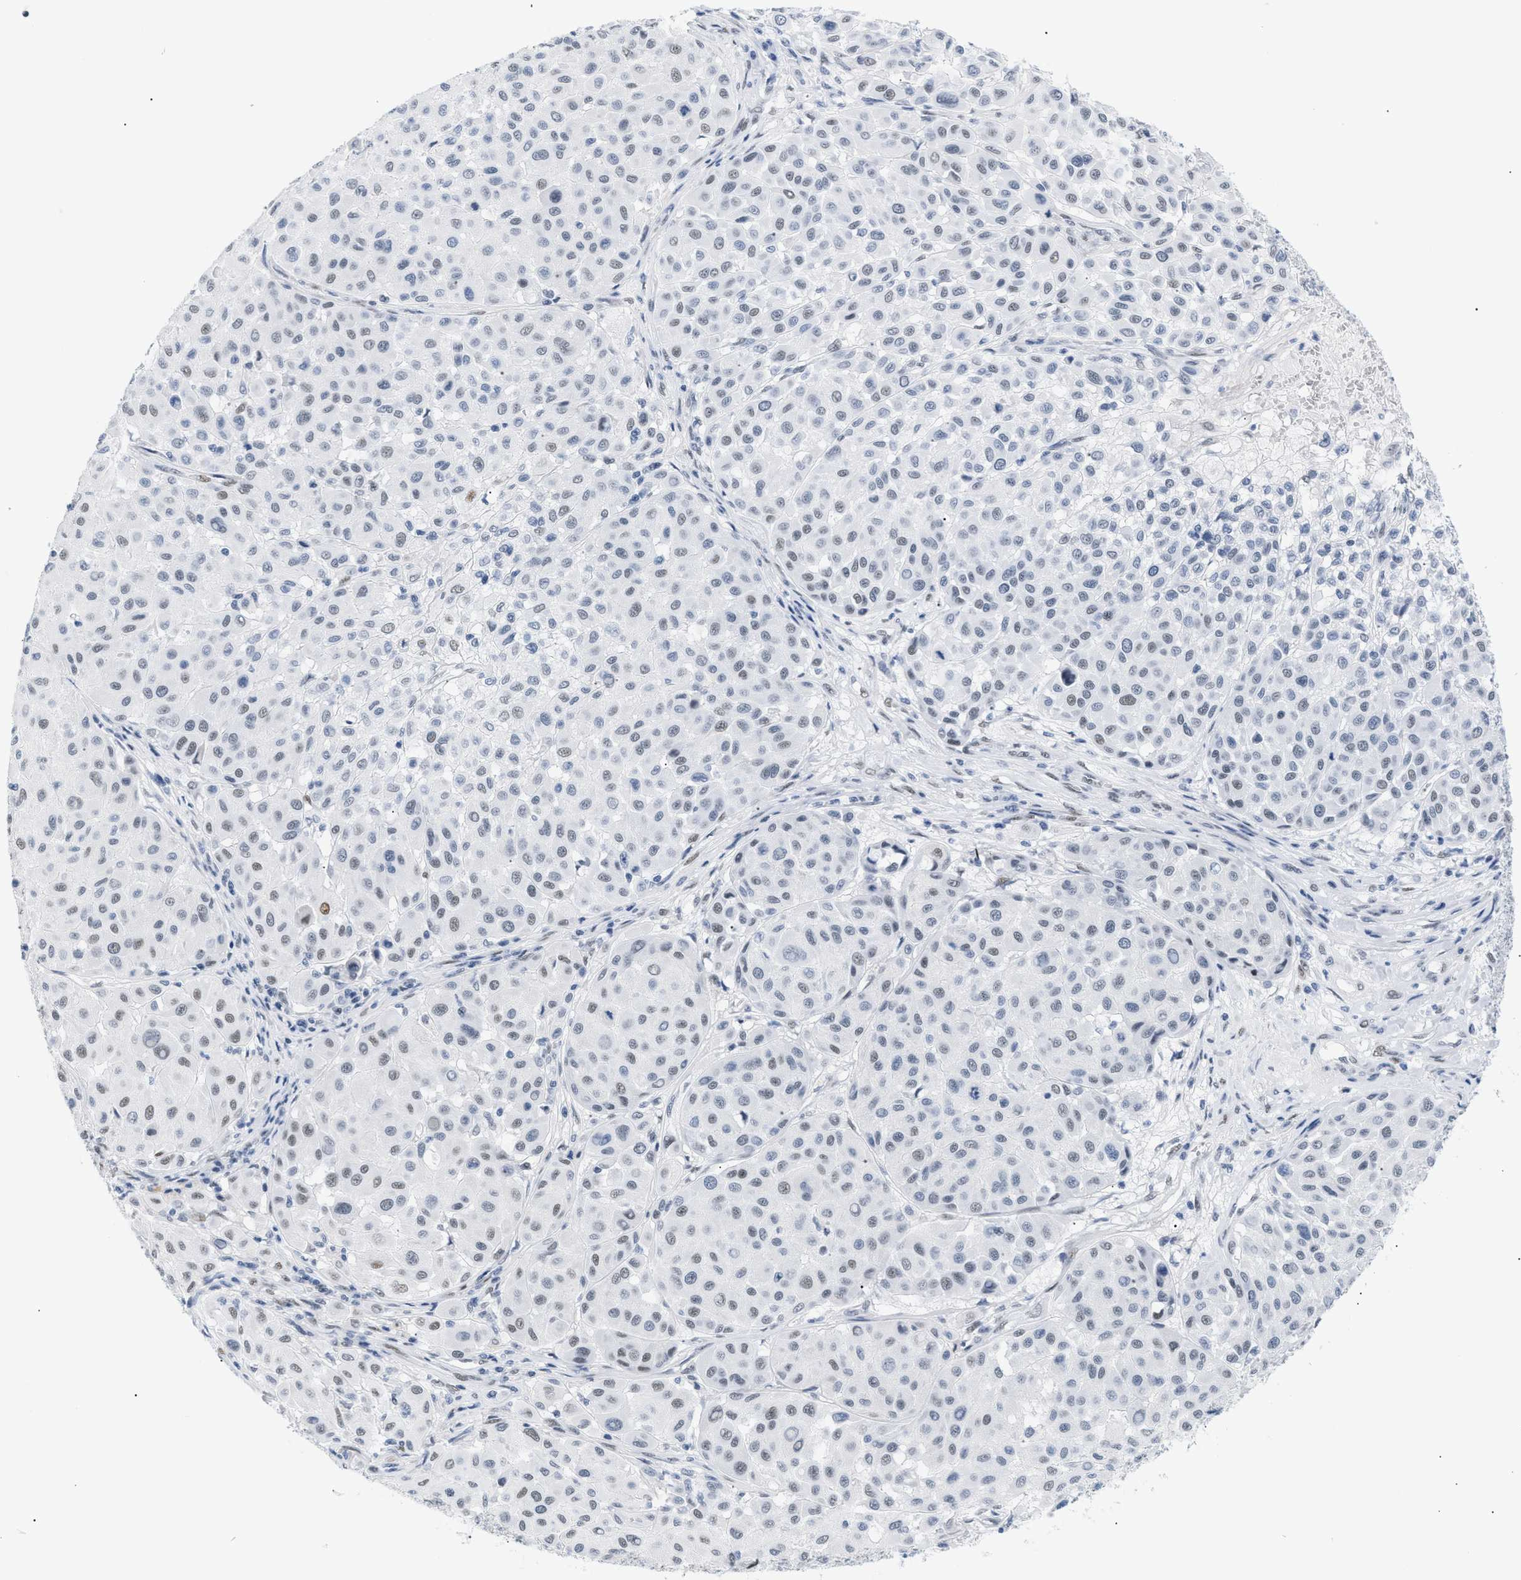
{"staining": {"intensity": "weak", "quantity": "<25%", "location": "nuclear"}, "tissue": "melanoma", "cell_type": "Tumor cells", "image_type": "cancer", "snomed": [{"axis": "morphology", "description": "Malignant melanoma, Metastatic site"}, {"axis": "topography", "description": "Soft tissue"}], "caption": "Tumor cells show no significant protein staining in melanoma. (Immunohistochemistry, brightfield microscopy, high magnification).", "gene": "ELN", "patient": {"sex": "male", "age": 41}}